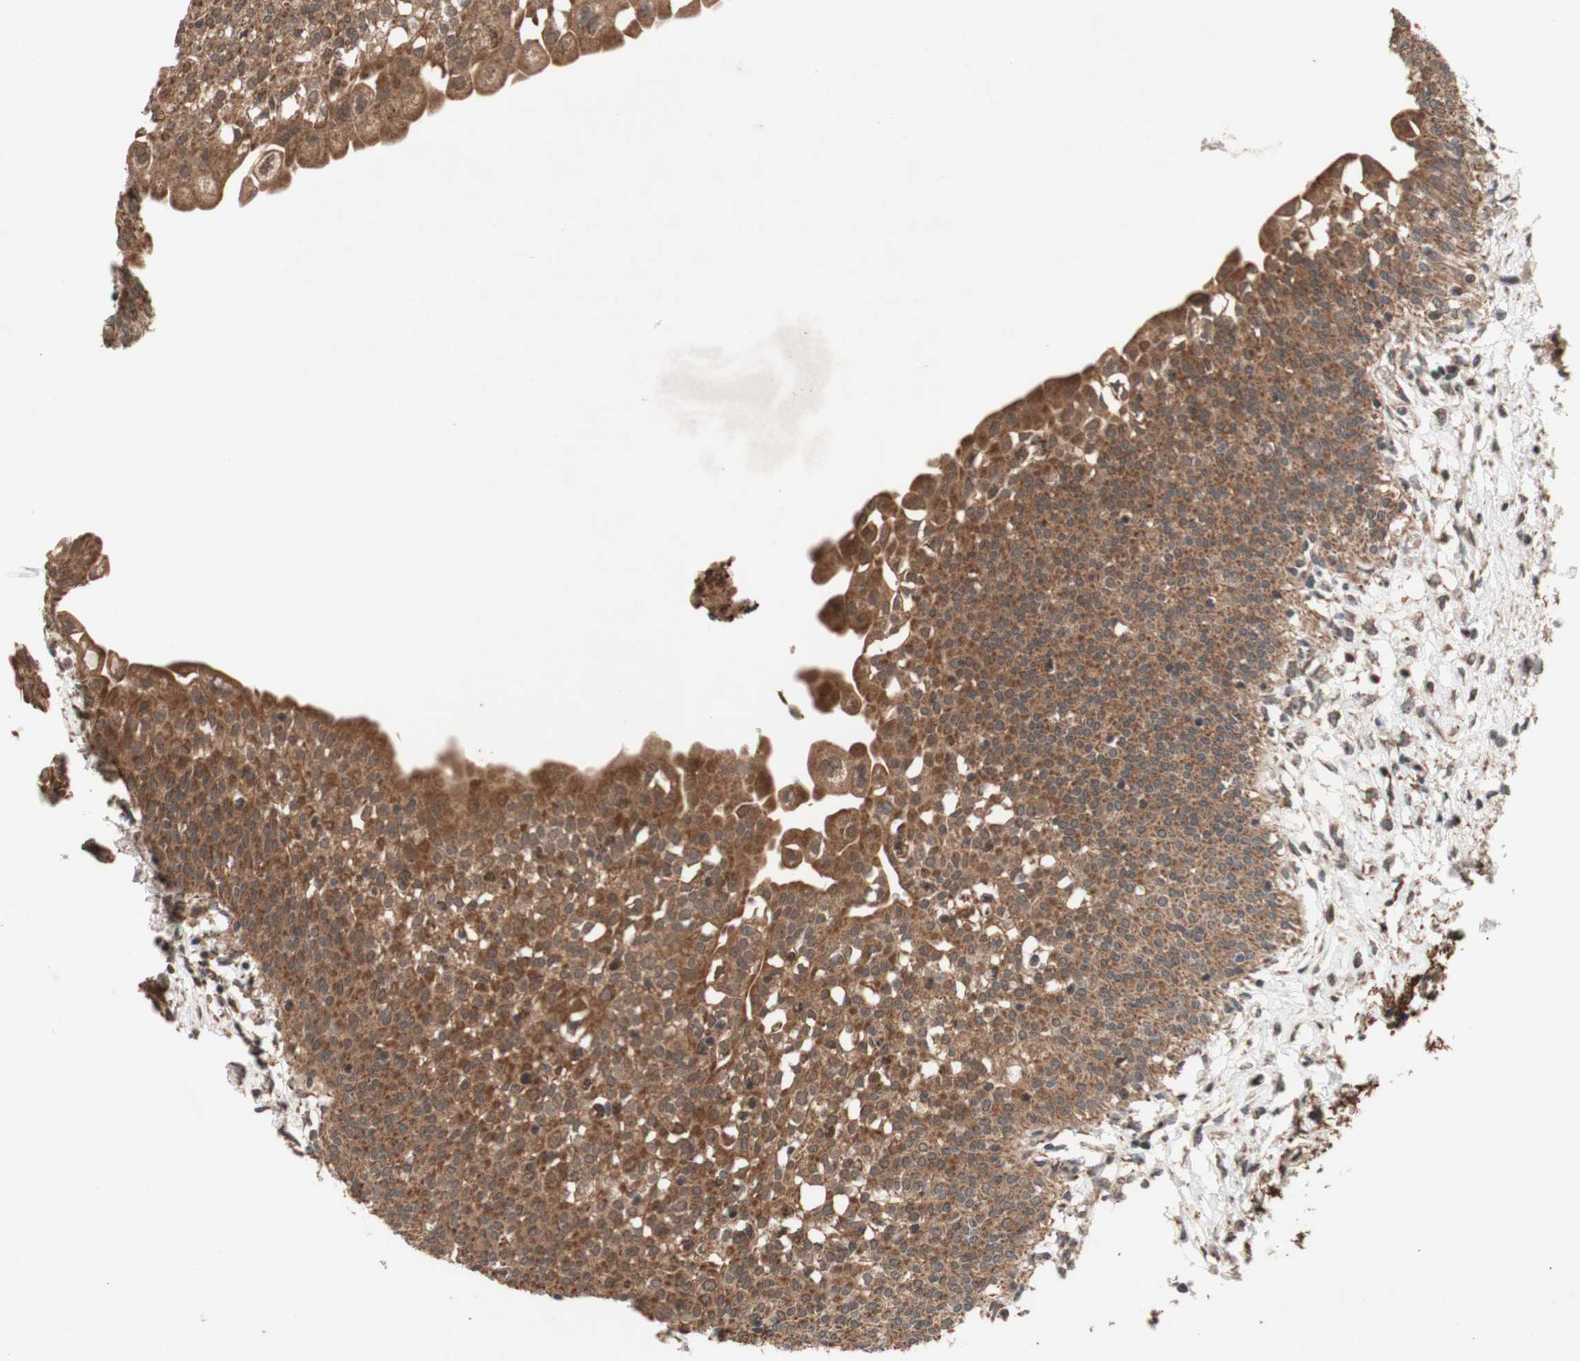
{"staining": {"intensity": "strong", "quantity": ">75%", "location": "cytoplasmic/membranous"}, "tissue": "urinary bladder", "cell_type": "Urothelial cells", "image_type": "normal", "snomed": [{"axis": "morphology", "description": "Normal tissue, NOS"}, {"axis": "topography", "description": "Urinary bladder"}], "caption": "This is a micrograph of immunohistochemistry (IHC) staining of unremarkable urinary bladder, which shows strong positivity in the cytoplasmic/membranous of urothelial cells.", "gene": "DDOST", "patient": {"sex": "male", "age": 55}}